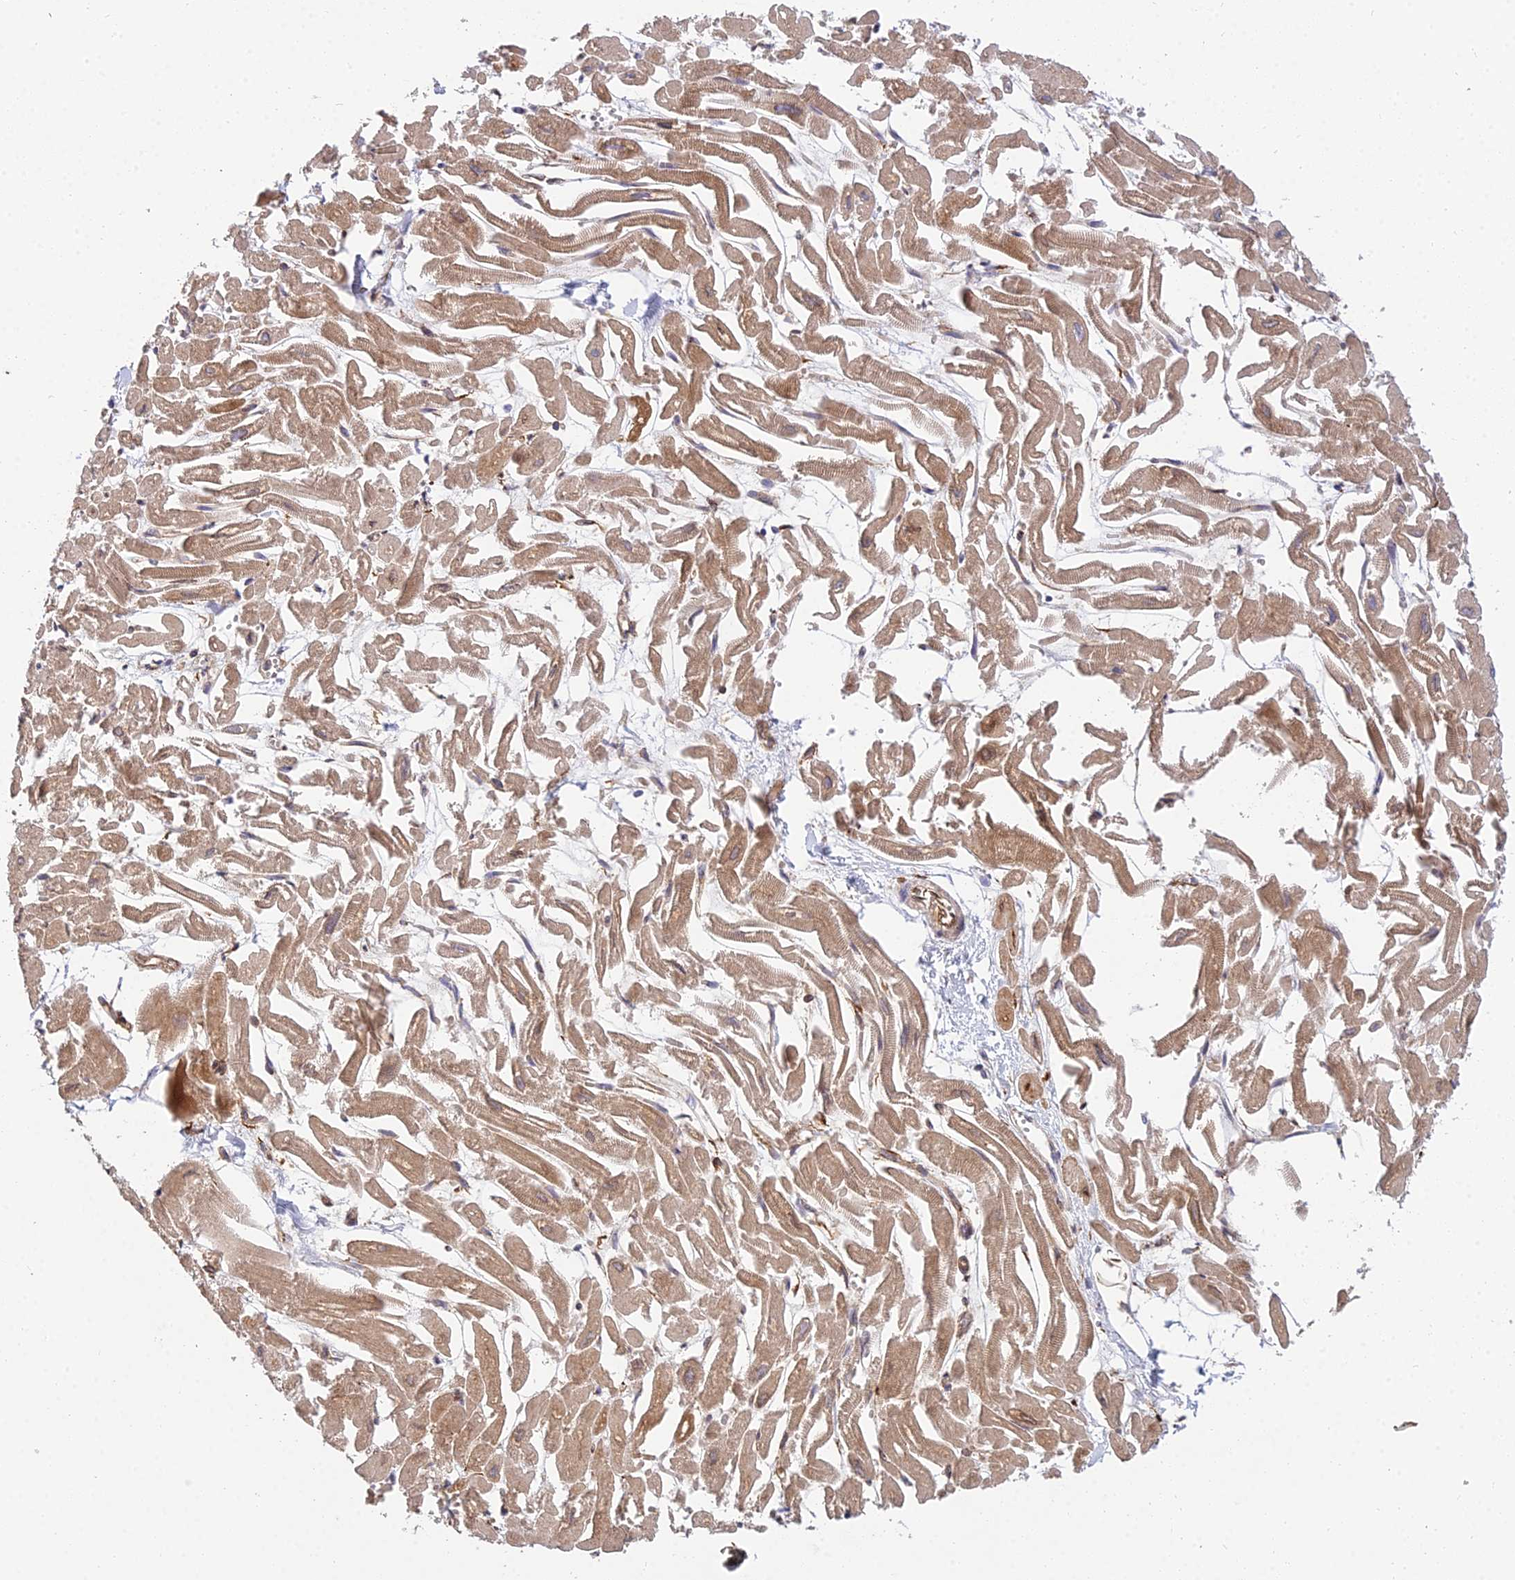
{"staining": {"intensity": "moderate", "quantity": ">75%", "location": "cytoplasmic/membranous"}, "tissue": "heart muscle", "cell_type": "Cardiomyocytes", "image_type": "normal", "snomed": [{"axis": "morphology", "description": "Normal tissue, NOS"}, {"axis": "topography", "description": "Heart"}], "caption": "This image shows IHC staining of unremarkable human heart muscle, with medium moderate cytoplasmic/membranous expression in about >75% of cardiomyocytes.", "gene": "NDUFAF7", "patient": {"sex": "male", "age": 54}}